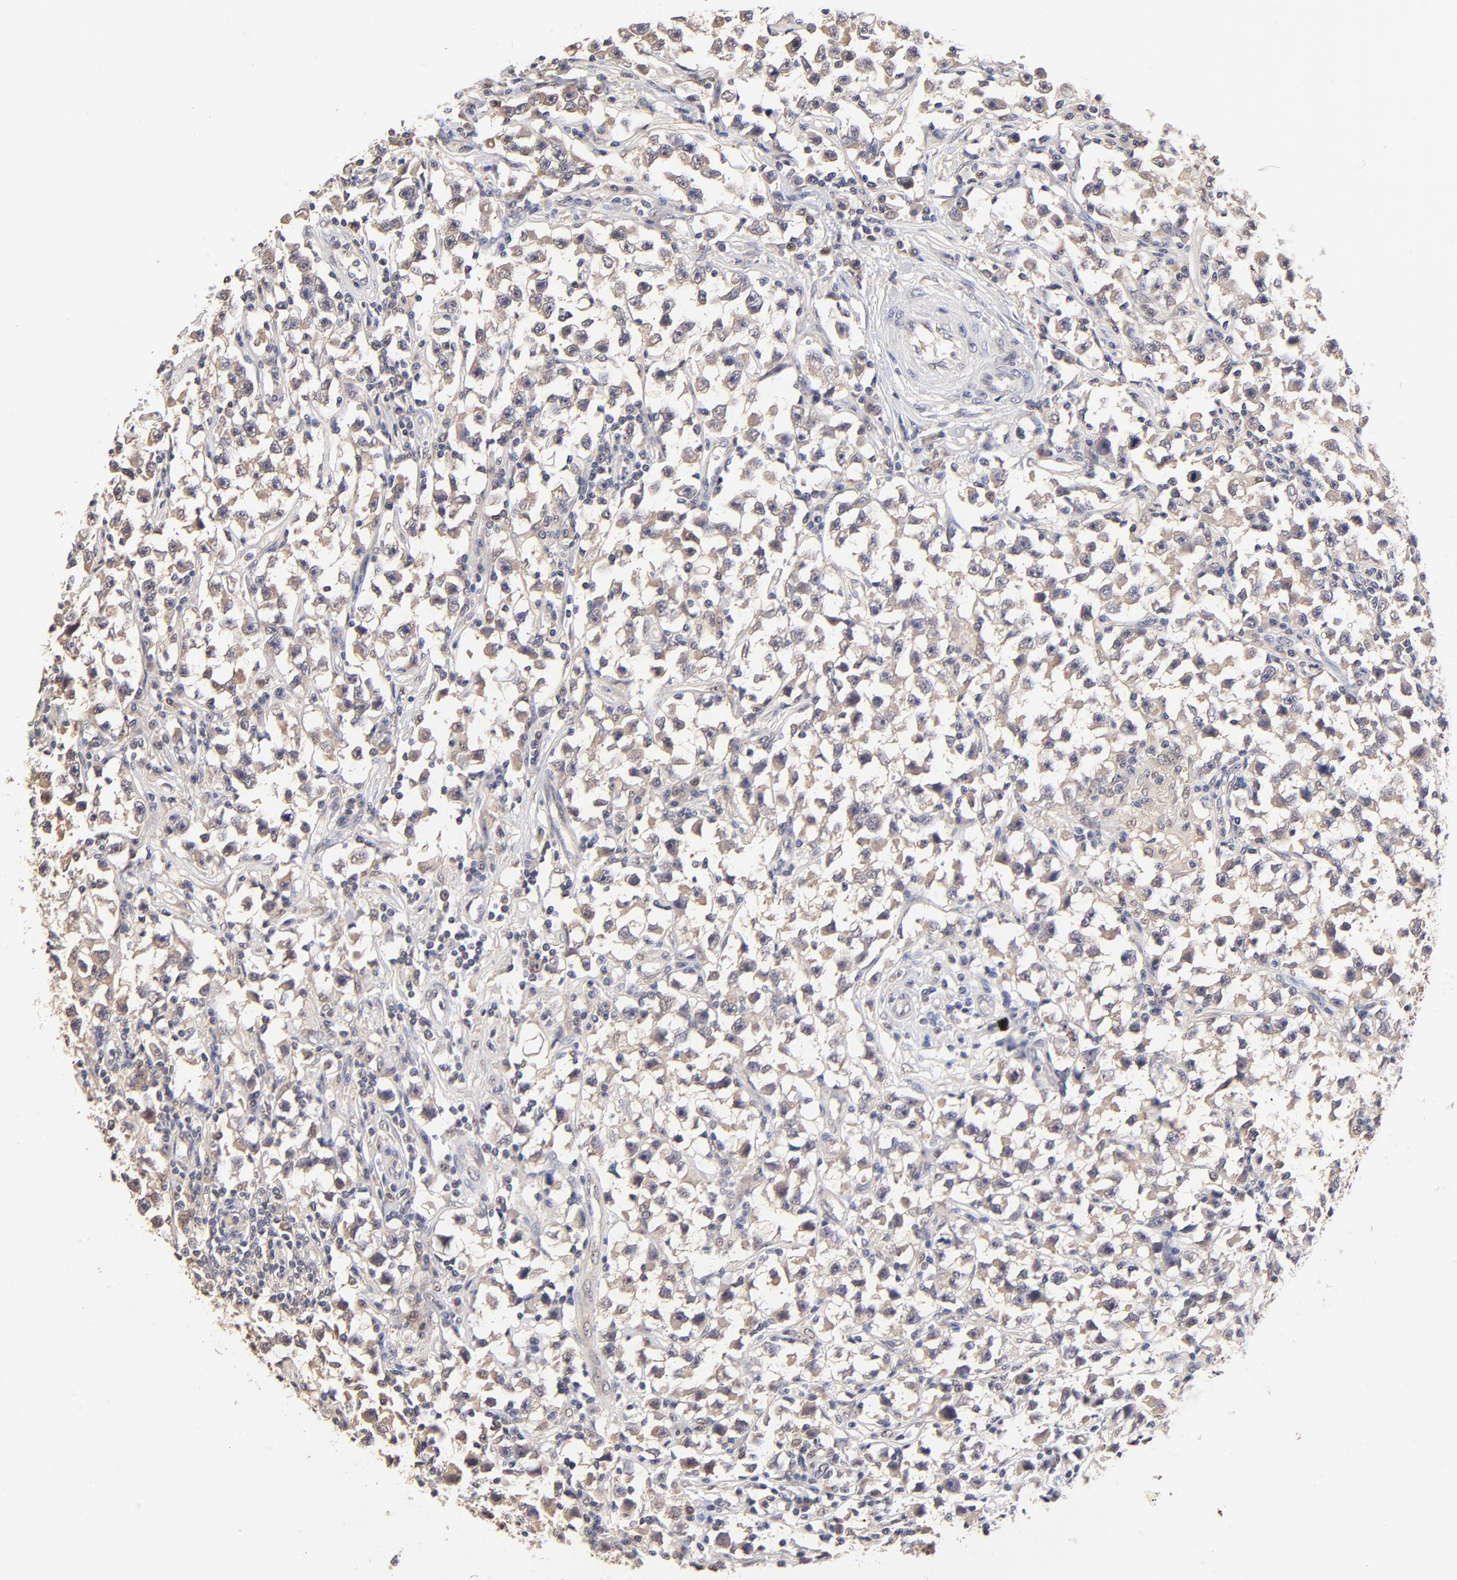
{"staining": {"intensity": "weak", "quantity": ">75%", "location": "cytoplasmic/membranous"}, "tissue": "testis cancer", "cell_type": "Tumor cells", "image_type": "cancer", "snomed": [{"axis": "morphology", "description": "Seminoma, NOS"}, {"axis": "topography", "description": "Testis"}], "caption": "Immunohistochemical staining of human seminoma (testis) exhibits low levels of weak cytoplasmic/membranous positivity in about >75% of tumor cells.", "gene": "TXNL1", "patient": {"sex": "male", "age": 33}}